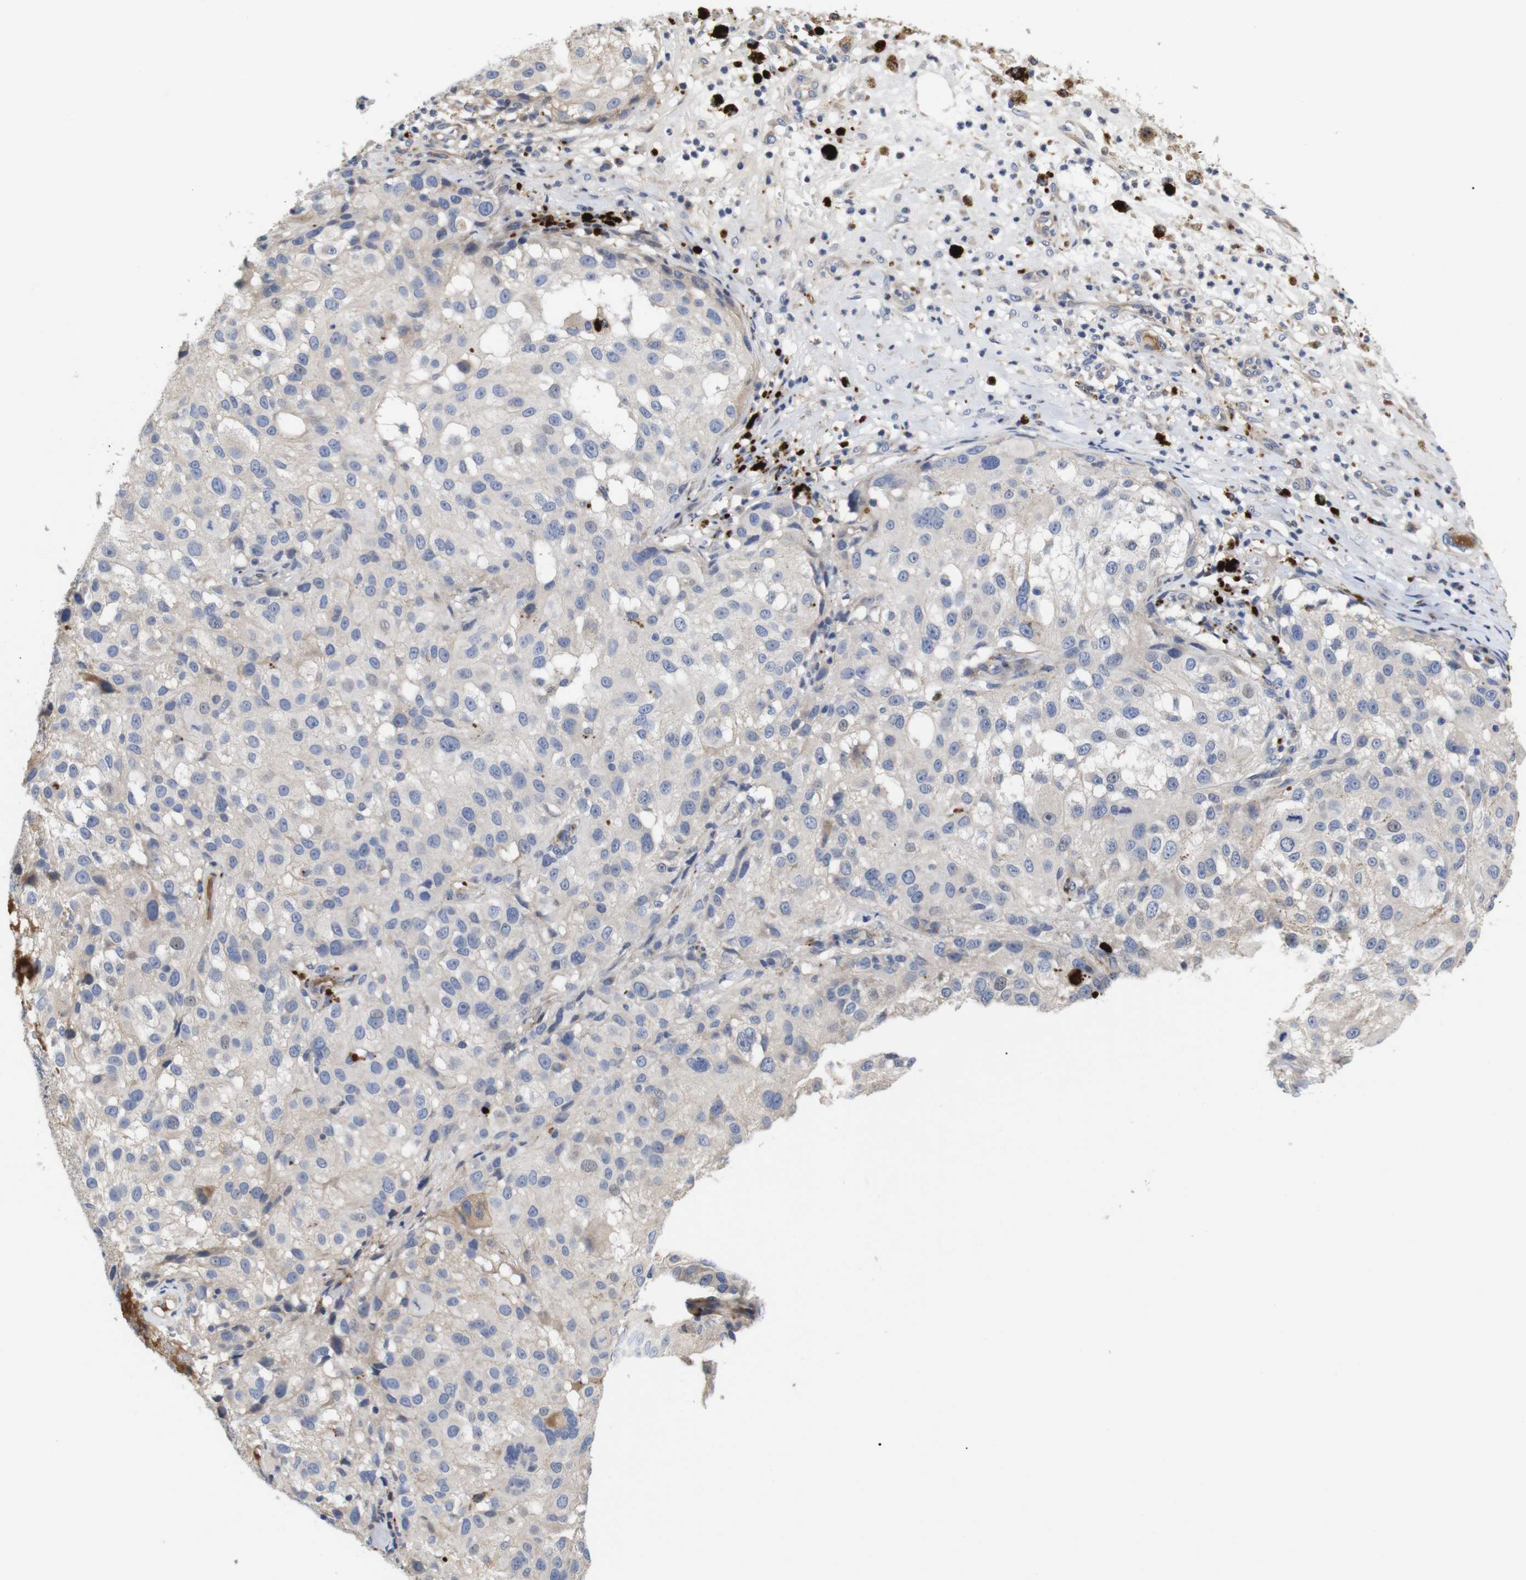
{"staining": {"intensity": "negative", "quantity": "none", "location": "none"}, "tissue": "melanoma", "cell_type": "Tumor cells", "image_type": "cancer", "snomed": [{"axis": "morphology", "description": "Necrosis, NOS"}, {"axis": "morphology", "description": "Malignant melanoma, NOS"}, {"axis": "topography", "description": "Skin"}], "caption": "Immunohistochemical staining of melanoma exhibits no significant positivity in tumor cells.", "gene": "SPRY3", "patient": {"sex": "female", "age": 87}}